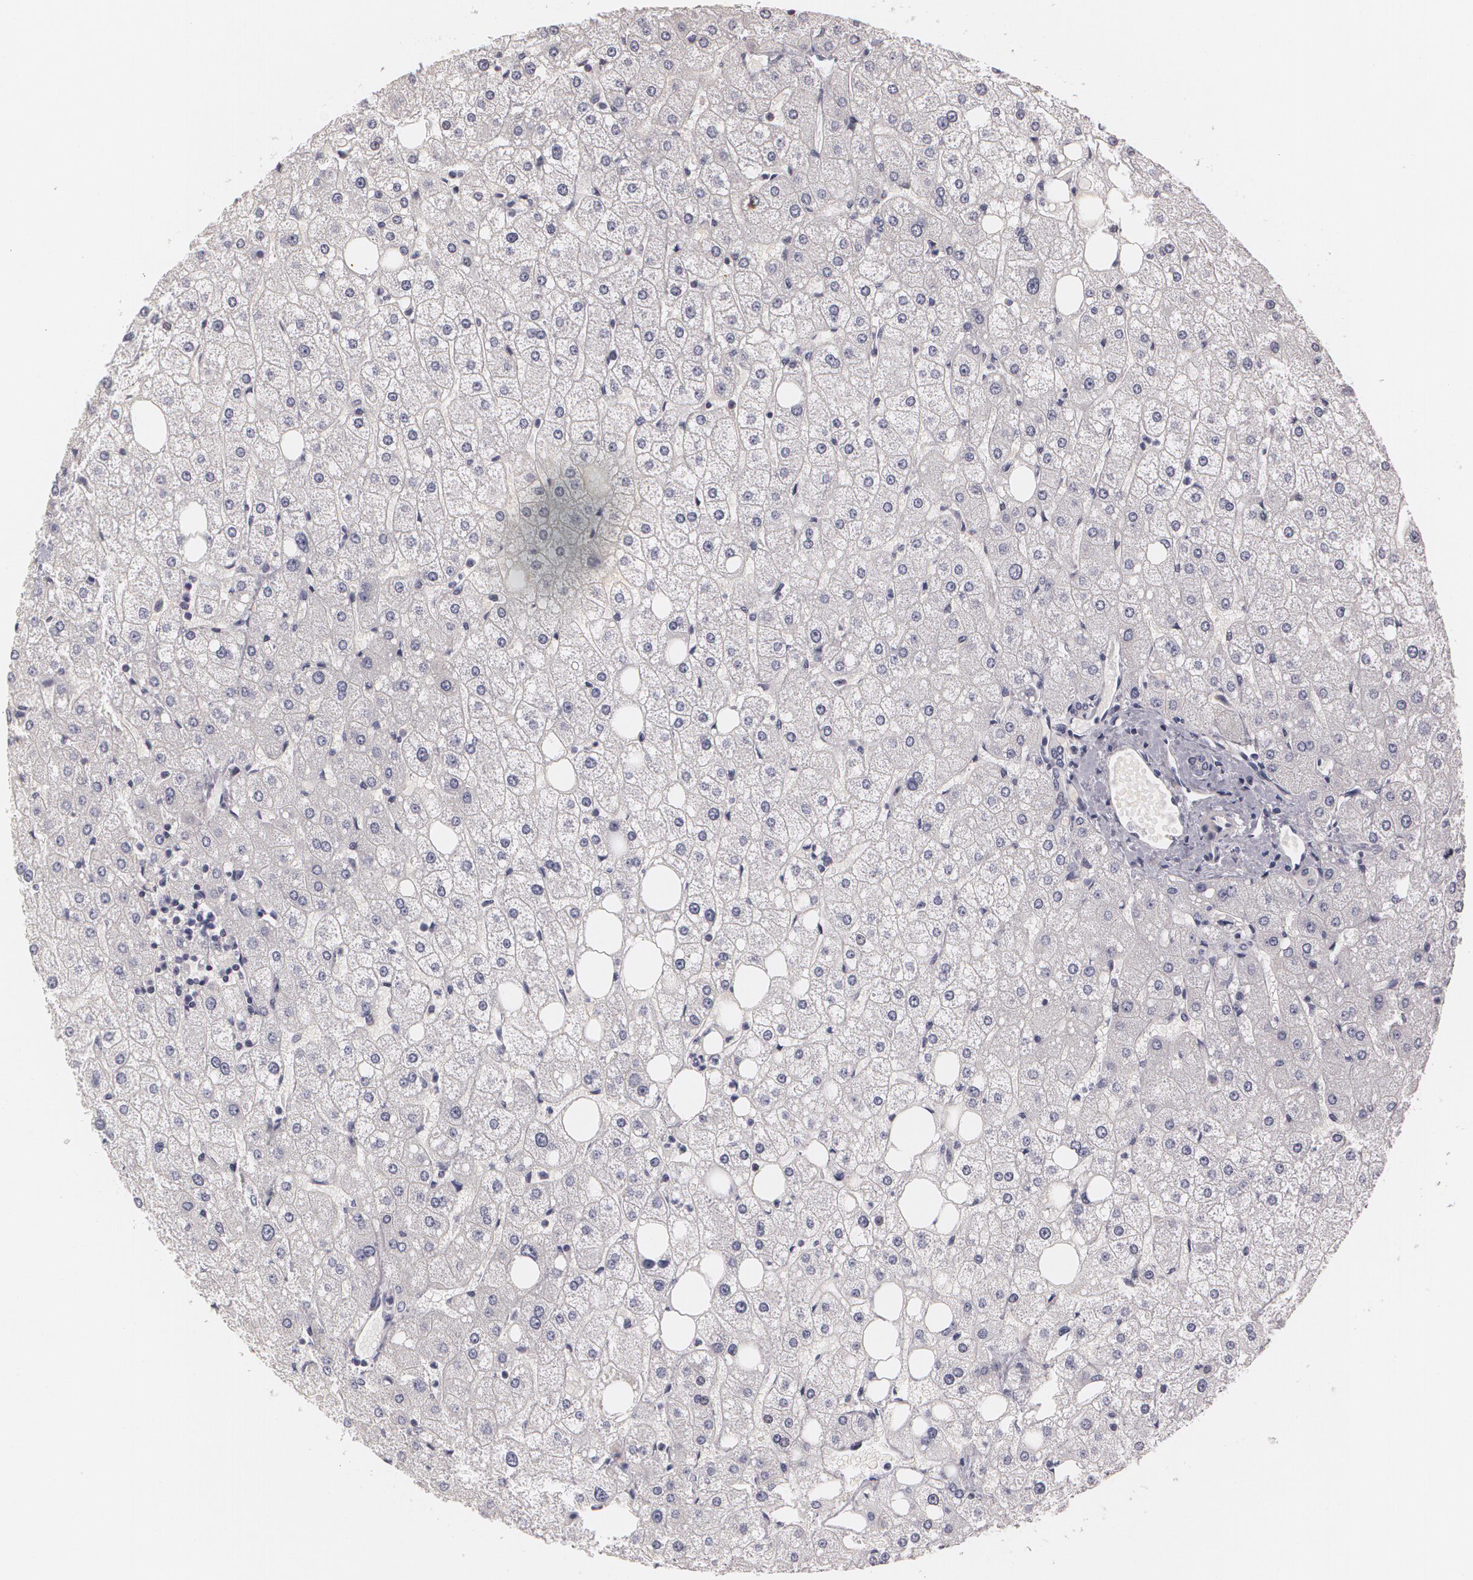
{"staining": {"intensity": "negative", "quantity": "none", "location": "none"}, "tissue": "liver", "cell_type": "Cholangiocytes", "image_type": "normal", "snomed": [{"axis": "morphology", "description": "Normal tissue, NOS"}, {"axis": "topography", "description": "Liver"}], "caption": "Immunohistochemical staining of benign human liver shows no significant expression in cholangiocytes.", "gene": "ZBTB16", "patient": {"sex": "male", "age": 35}}